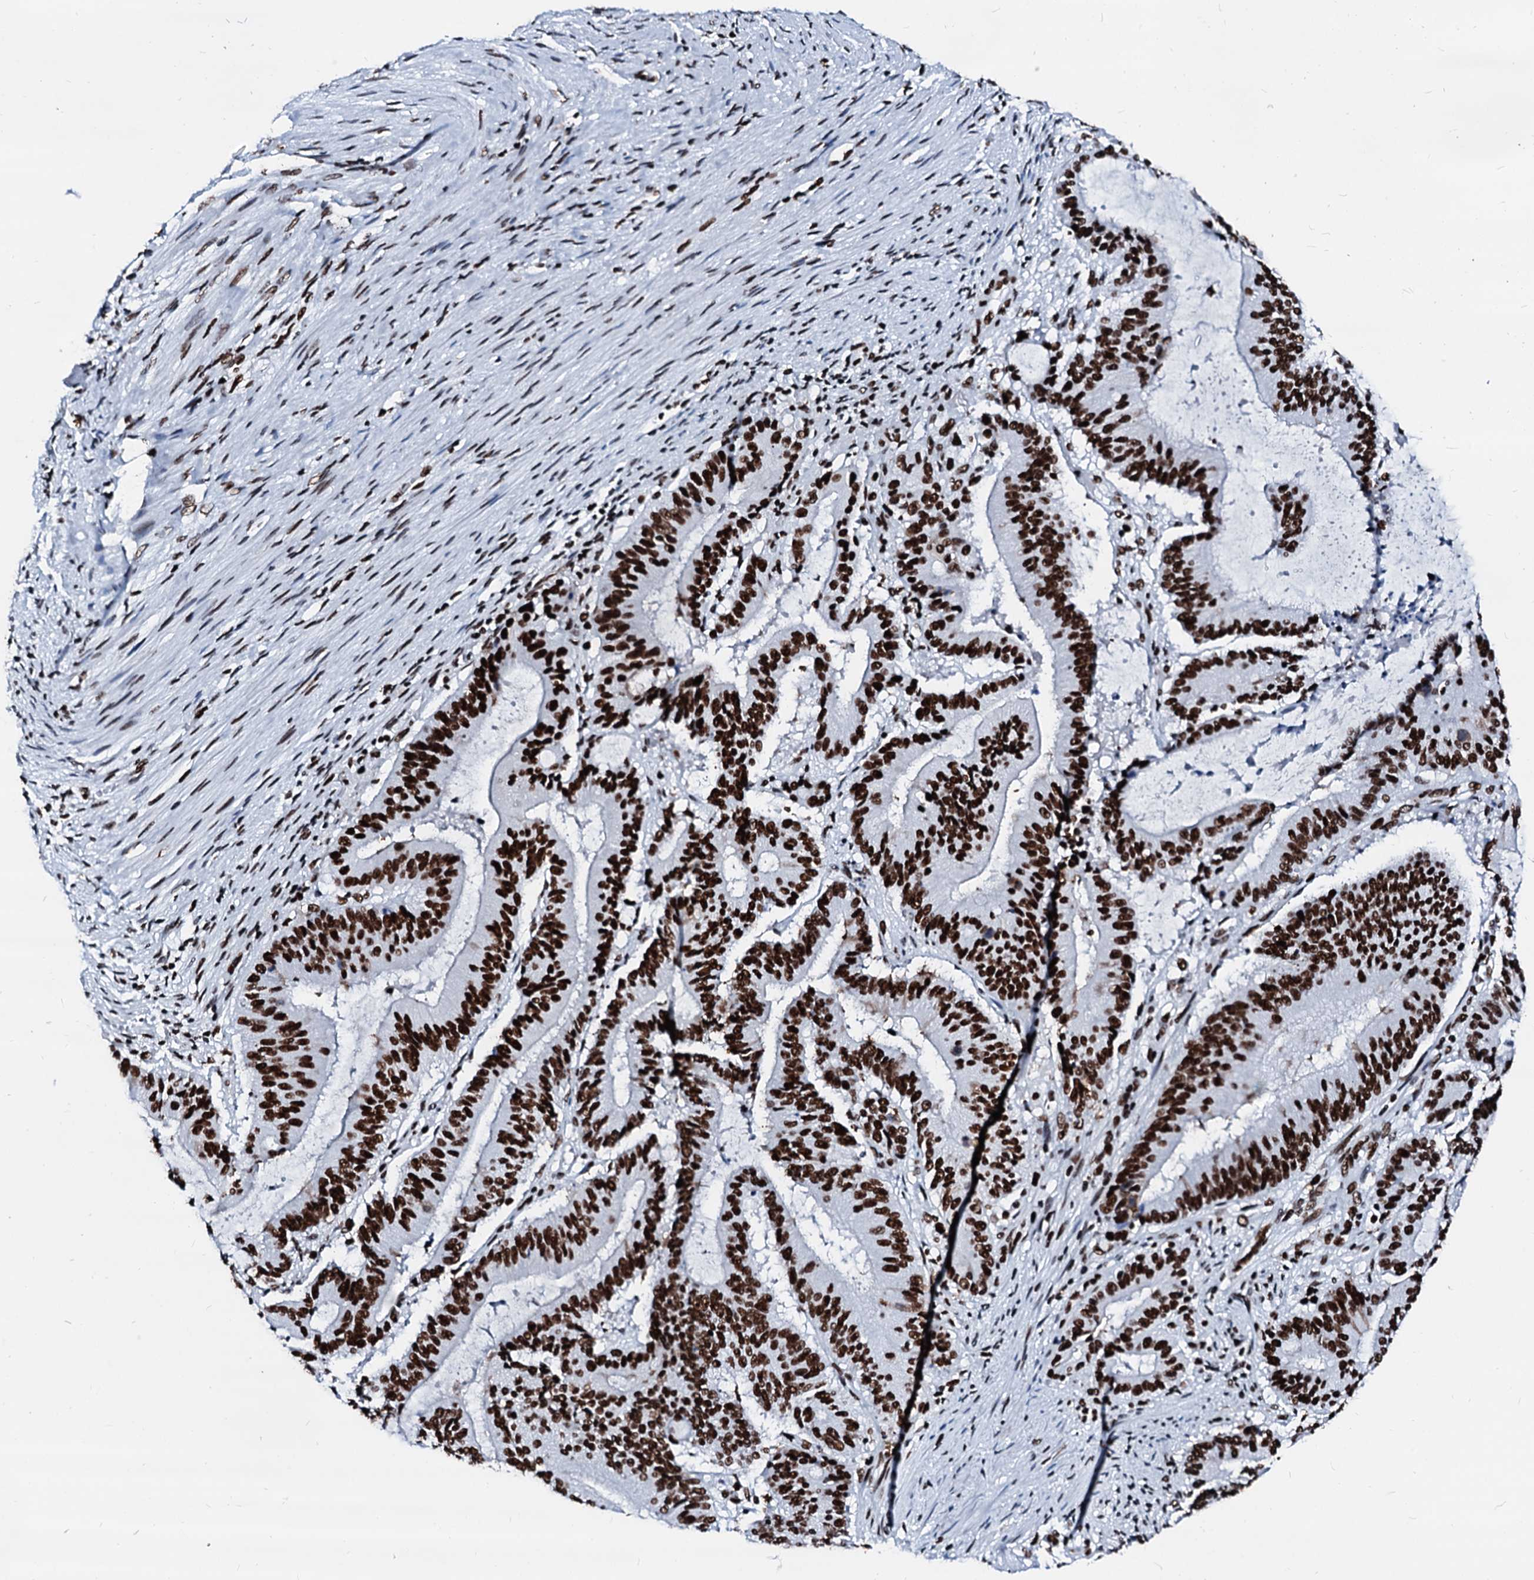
{"staining": {"intensity": "strong", "quantity": ">75%", "location": "nuclear"}, "tissue": "liver cancer", "cell_type": "Tumor cells", "image_type": "cancer", "snomed": [{"axis": "morphology", "description": "Normal tissue, NOS"}, {"axis": "morphology", "description": "Cholangiocarcinoma"}, {"axis": "topography", "description": "Liver"}, {"axis": "topography", "description": "Peripheral nerve tissue"}], "caption": "A high amount of strong nuclear positivity is appreciated in approximately >75% of tumor cells in liver cancer tissue. (brown staining indicates protein expression, while blue staining denotes nuclei).", "gene": "RALY", "patient": {"sex": "female", "age": 73}}